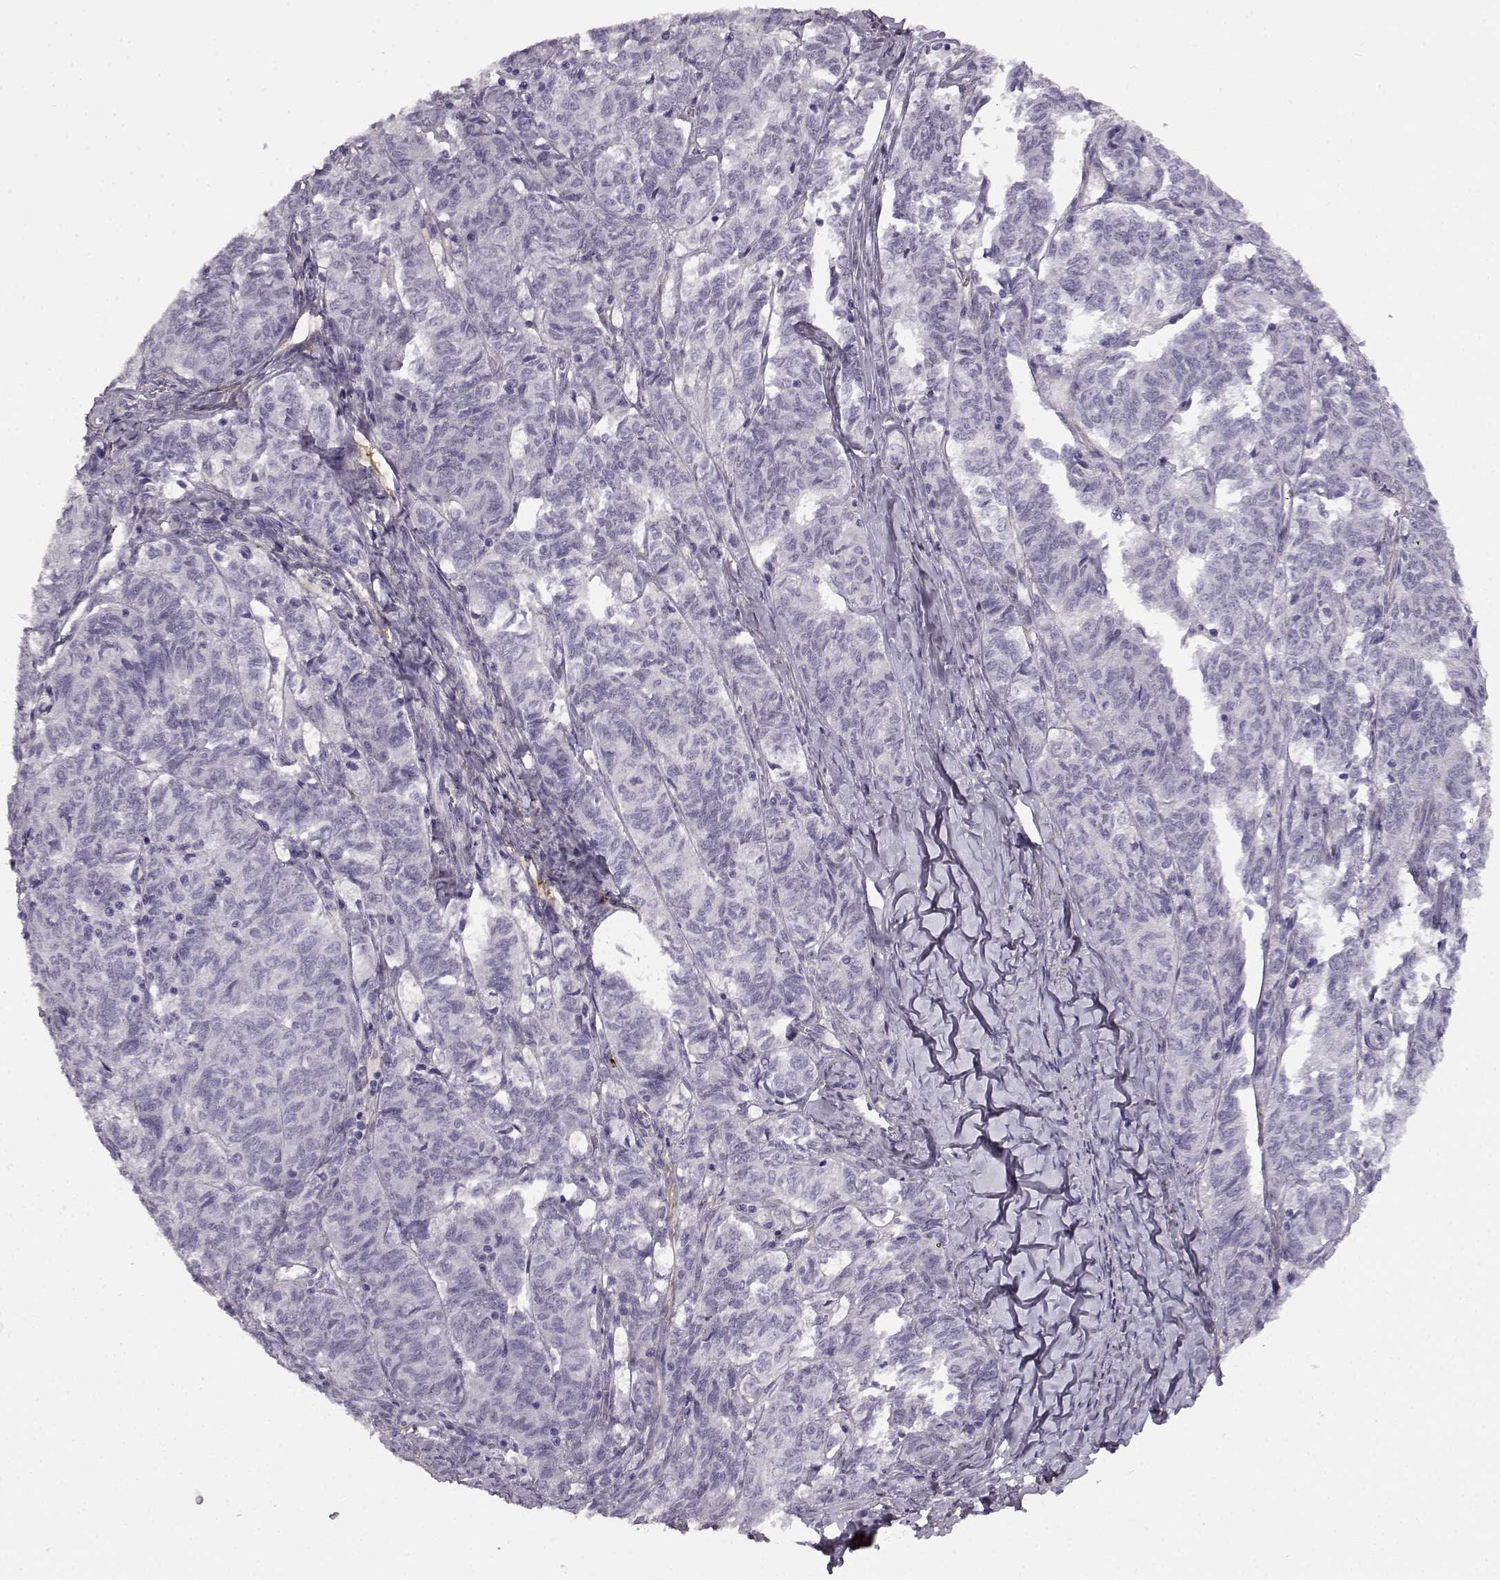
{"staining": {"intensity": "negative", "quantity": "none", "location": "none"}, "tissue": "ovarian cancer", "cell_type": "Tumor cells", "image_type": "cancer", "snomed": [{"axis": "morphology", "description": "Carcinoma, endometroid"}, {"axis": "topography", "description": "Ovary"}], "caption": "The photomicrograph demonstrates no staining of tumor cells in ovarian endometroid carcinoma.", "gene": "TRIM69", "patient": {"sex": "female", "age": 80}}